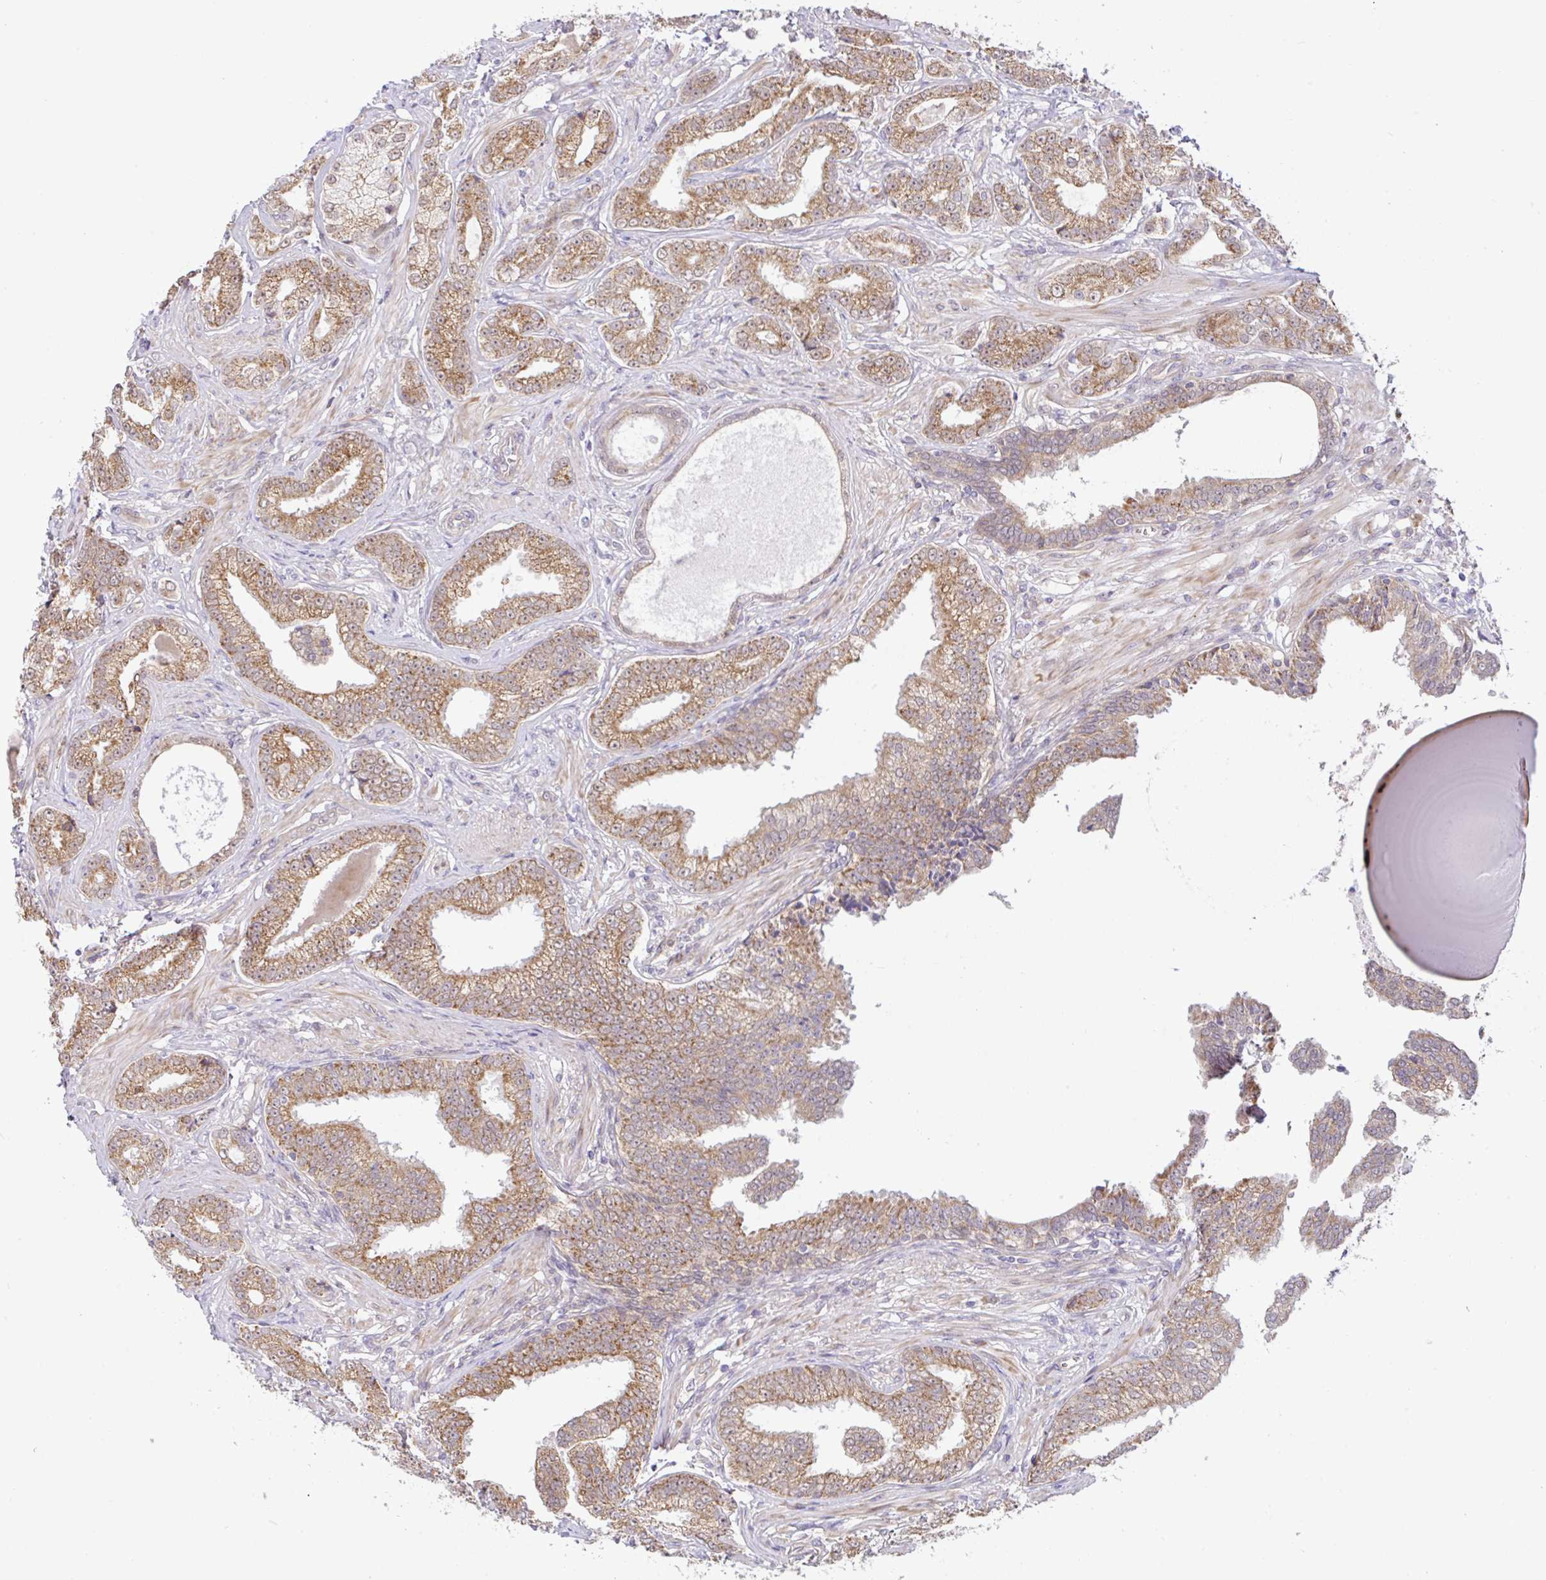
{"staining": {"intensity": "moderate", "quantity": ">75%", "location": "cytoplasmic/membranous"}, "tissue": "prostate cancer", "cell_type": "Tumor cells", "image_type": "cancer", "snomed": [{"axis": "morphology", "description": "Adenocarcinoma, Low grade"}, {"axis": "topography", "description": "Prostate"}], "caption": "This histopathology image displays IHC staining of adenocarcinoma (low-grade) (prostate), with medium moderate cytoplasmic/membranous staining in about >75% of tumor cells.", "gene": "DLEU7", "patient": {"sex": "male", "age": 61}}